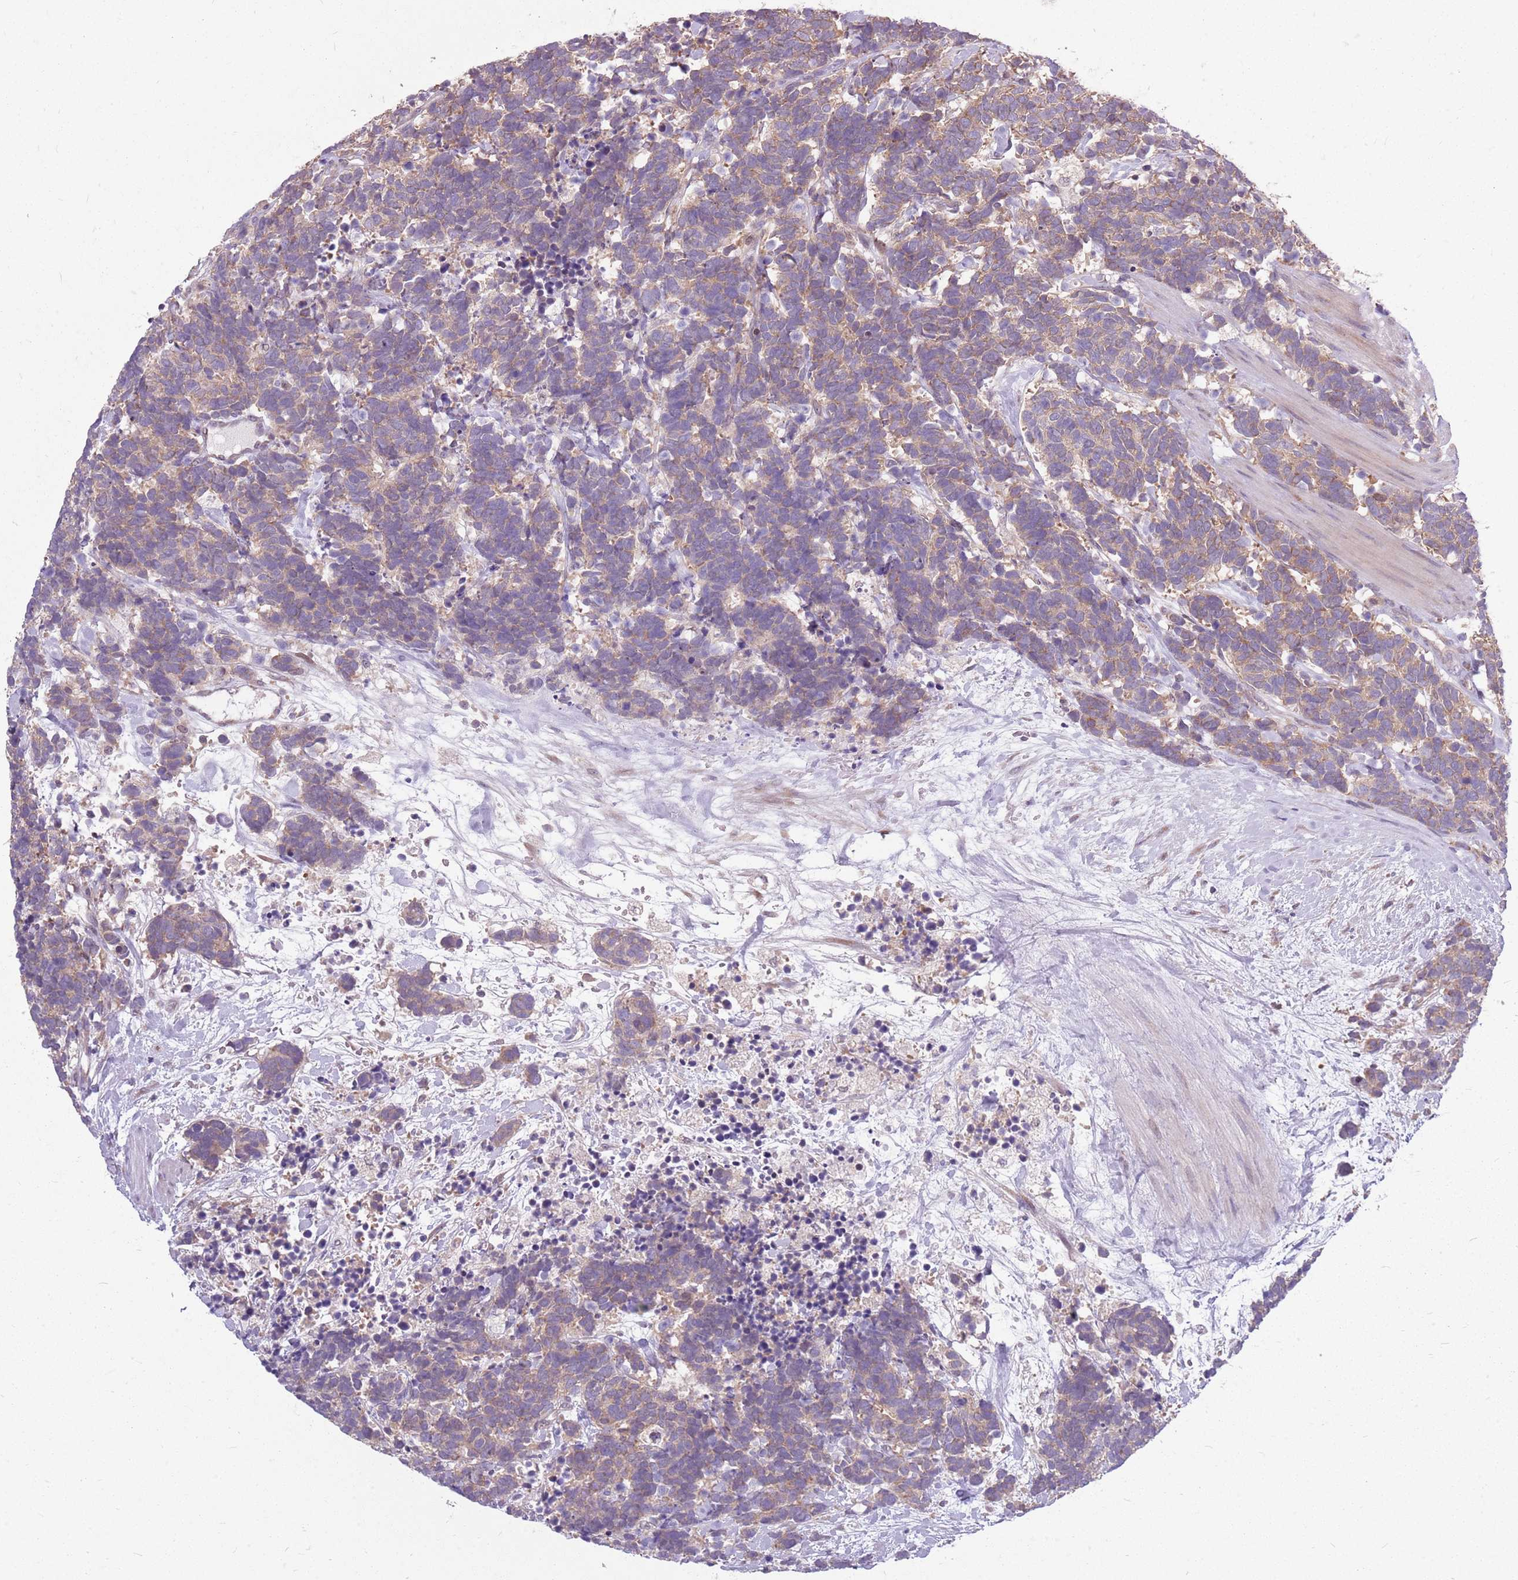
{"staining": {"intensity": "moderate", "quantity": ">75%", "location": "cytoplasmic/membranous"}, "tissue": "carcinoid", "cell_type": "Tumor cells", "image_type": "cancer", "snomed": [{"axis": "morphology", "description": "Carcinoma, NOS"}, {"axis": "morphology", "description": "Carcinoid, malignant, NOS"}, {"axis": "topography", "description": "Prostate"}], "caption": "An immunohistochemistry (IHC) histopathology image of tumor tissue is shown. Protein staining in brown labels moderate cytoplasmic/membranous positivity in malignant carcinoid within tumor cells. (brown staining indicates protein expression, while blue staining denotes nuclei).", "gene": "PPP1R27", "patient": {"sex": "male", "age": 57}}